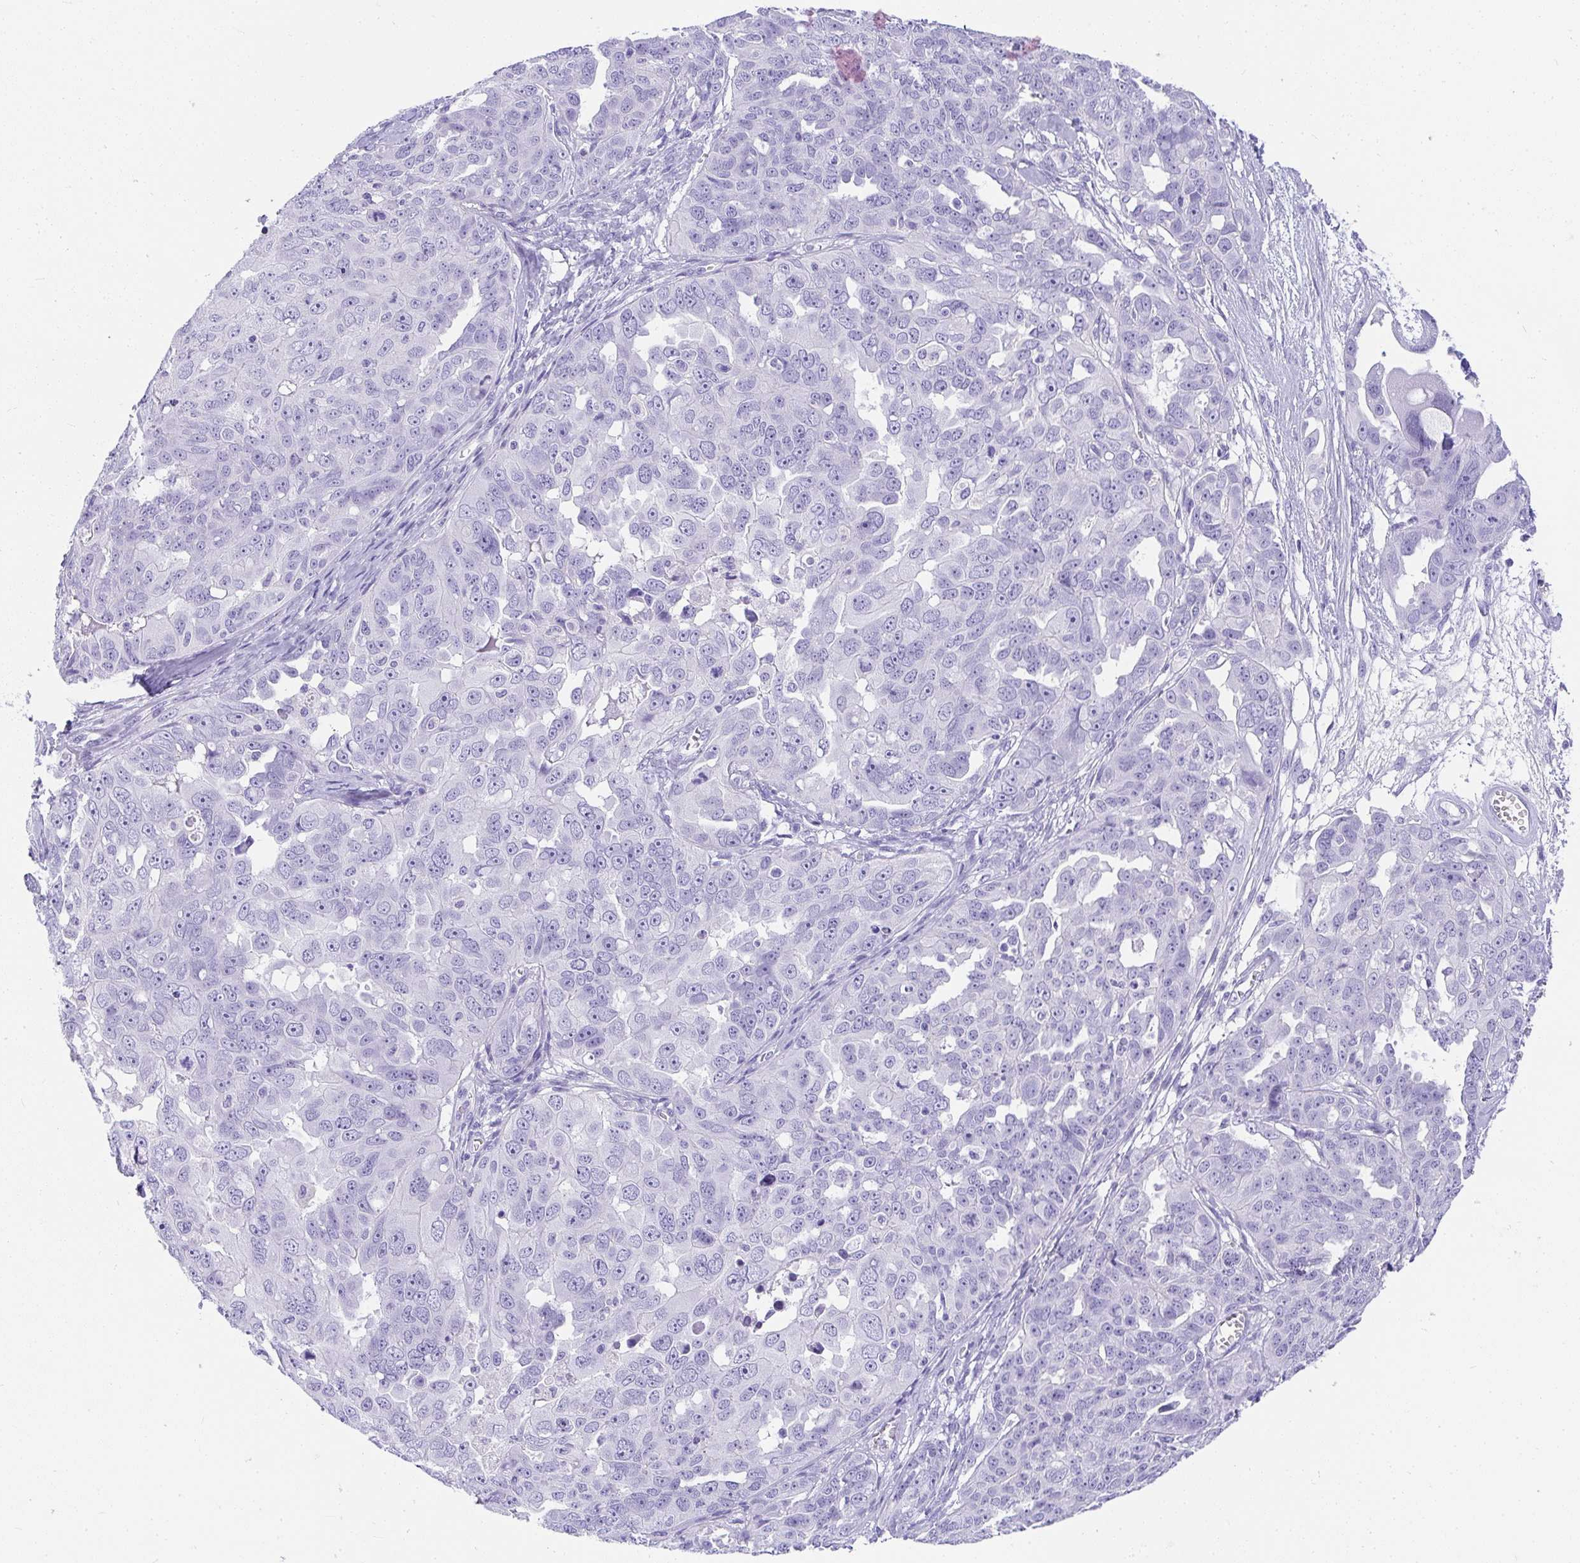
{"staining": {"intensity": "negative", "quantity": "none", "location": "none"}, "tissue": "ovarian cancer", "cell_type": "Tumor cells", "image_type": "cancer", "snomed": [{"axis": "morphology", "description": "Carcinoma, endometroid"}, {"axis": "topography", "description": "Ovary"}], "caption": "Ovarian cancer was stained to show a protein in brown. There is no significant staining in tumor cells. (DAB immunohistochemistry, high magnification).", "gene": "AVIL", "patient": {"sex": "female", "age": 70}}